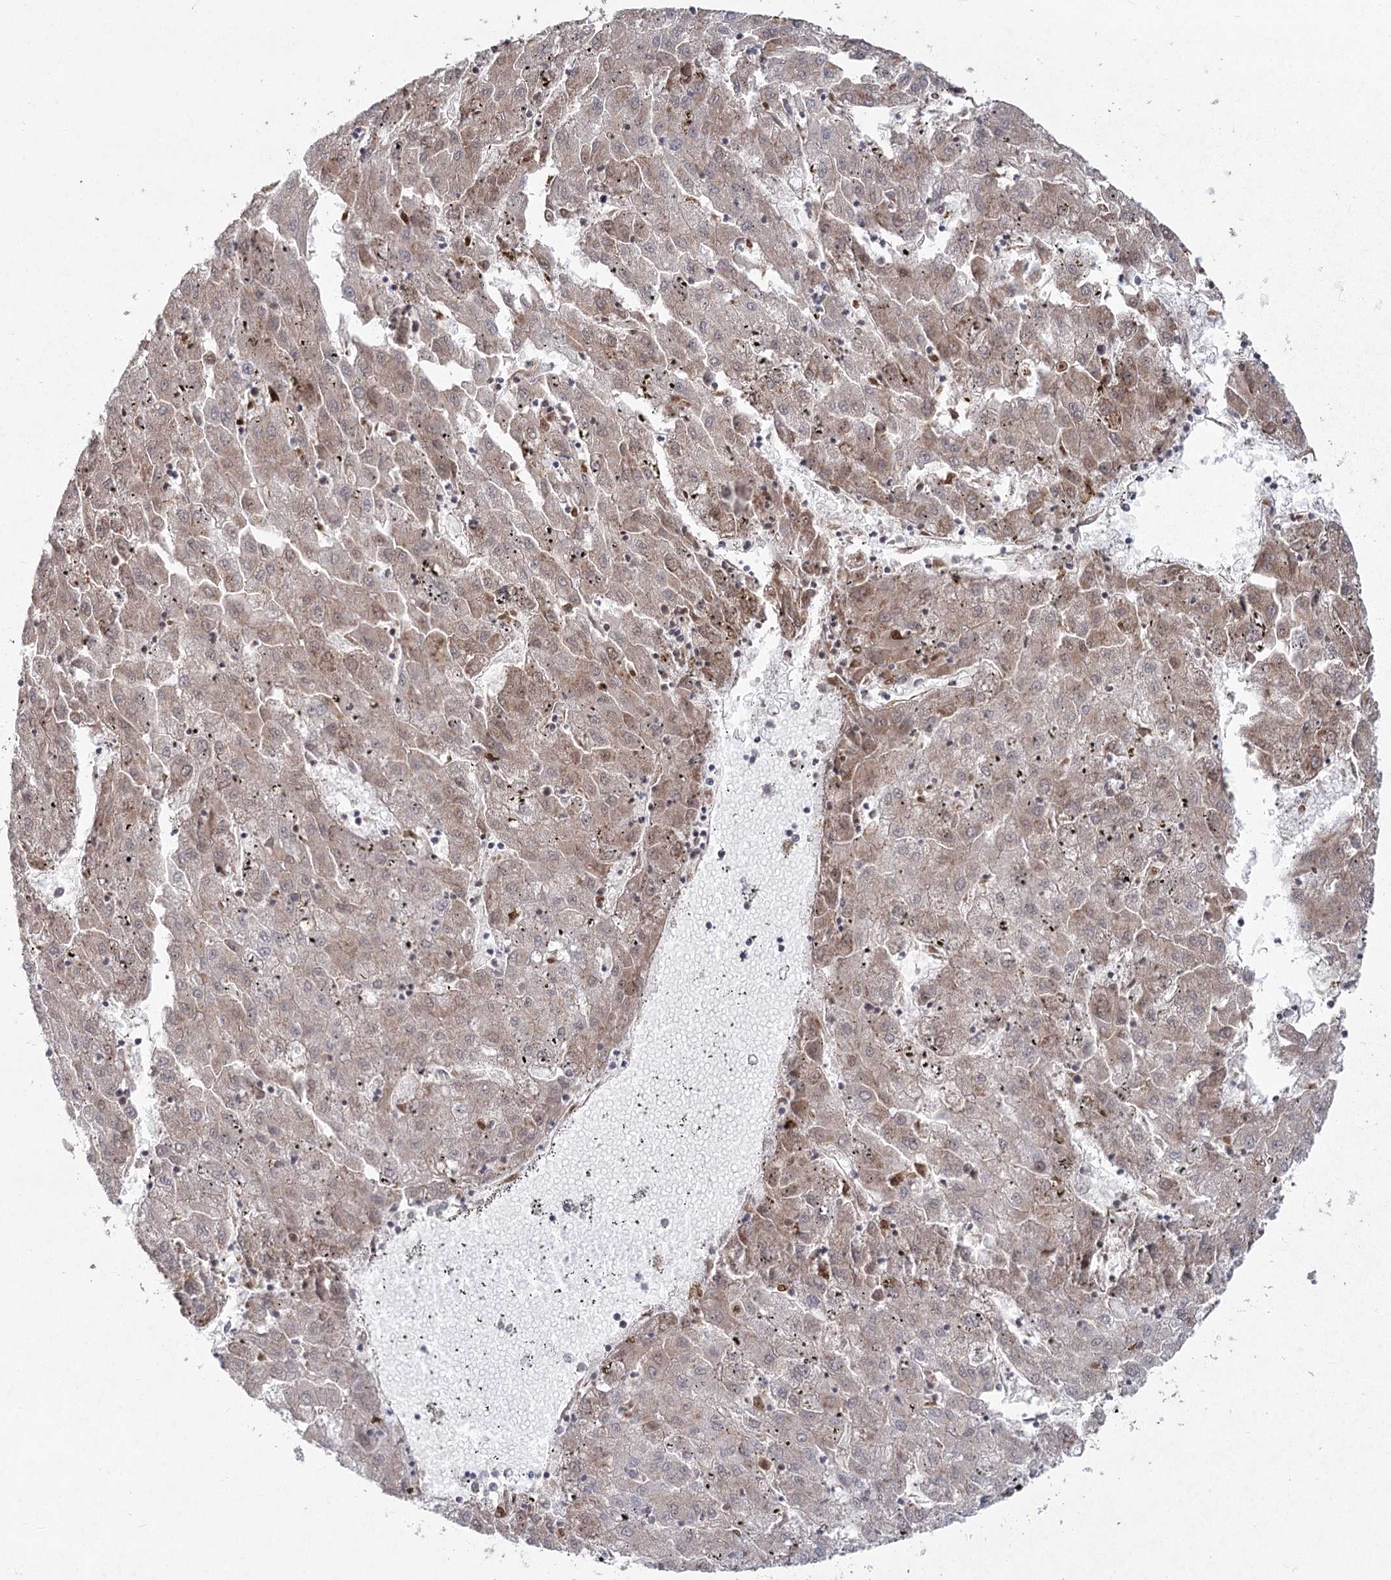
{"staining": {"intensity": "weak", "quantity": "25%-75%", "location": "cytoplasmic/membranous"}, "tissue": "liver cancer", "cell_type": "Tumor cells", "image_type": "cancer", "snomed": [{"axis": "morphology", "description": "Carcinoma, Hepatocellular, NOS"}, {"axis": "topography", "description": "Liver"}], "caption": "DAB (3,3'-diaminobenzidine) immunohistochemical staining of human liver cancer shows weak cytoplasmic/membranous protein expression in about 25%-75% of tumor cells. (DAB = brown stain, brightfield microscopy at high magnification).", "gene": "AP2M1", "patient": {"sex": "male", "age": 72}}